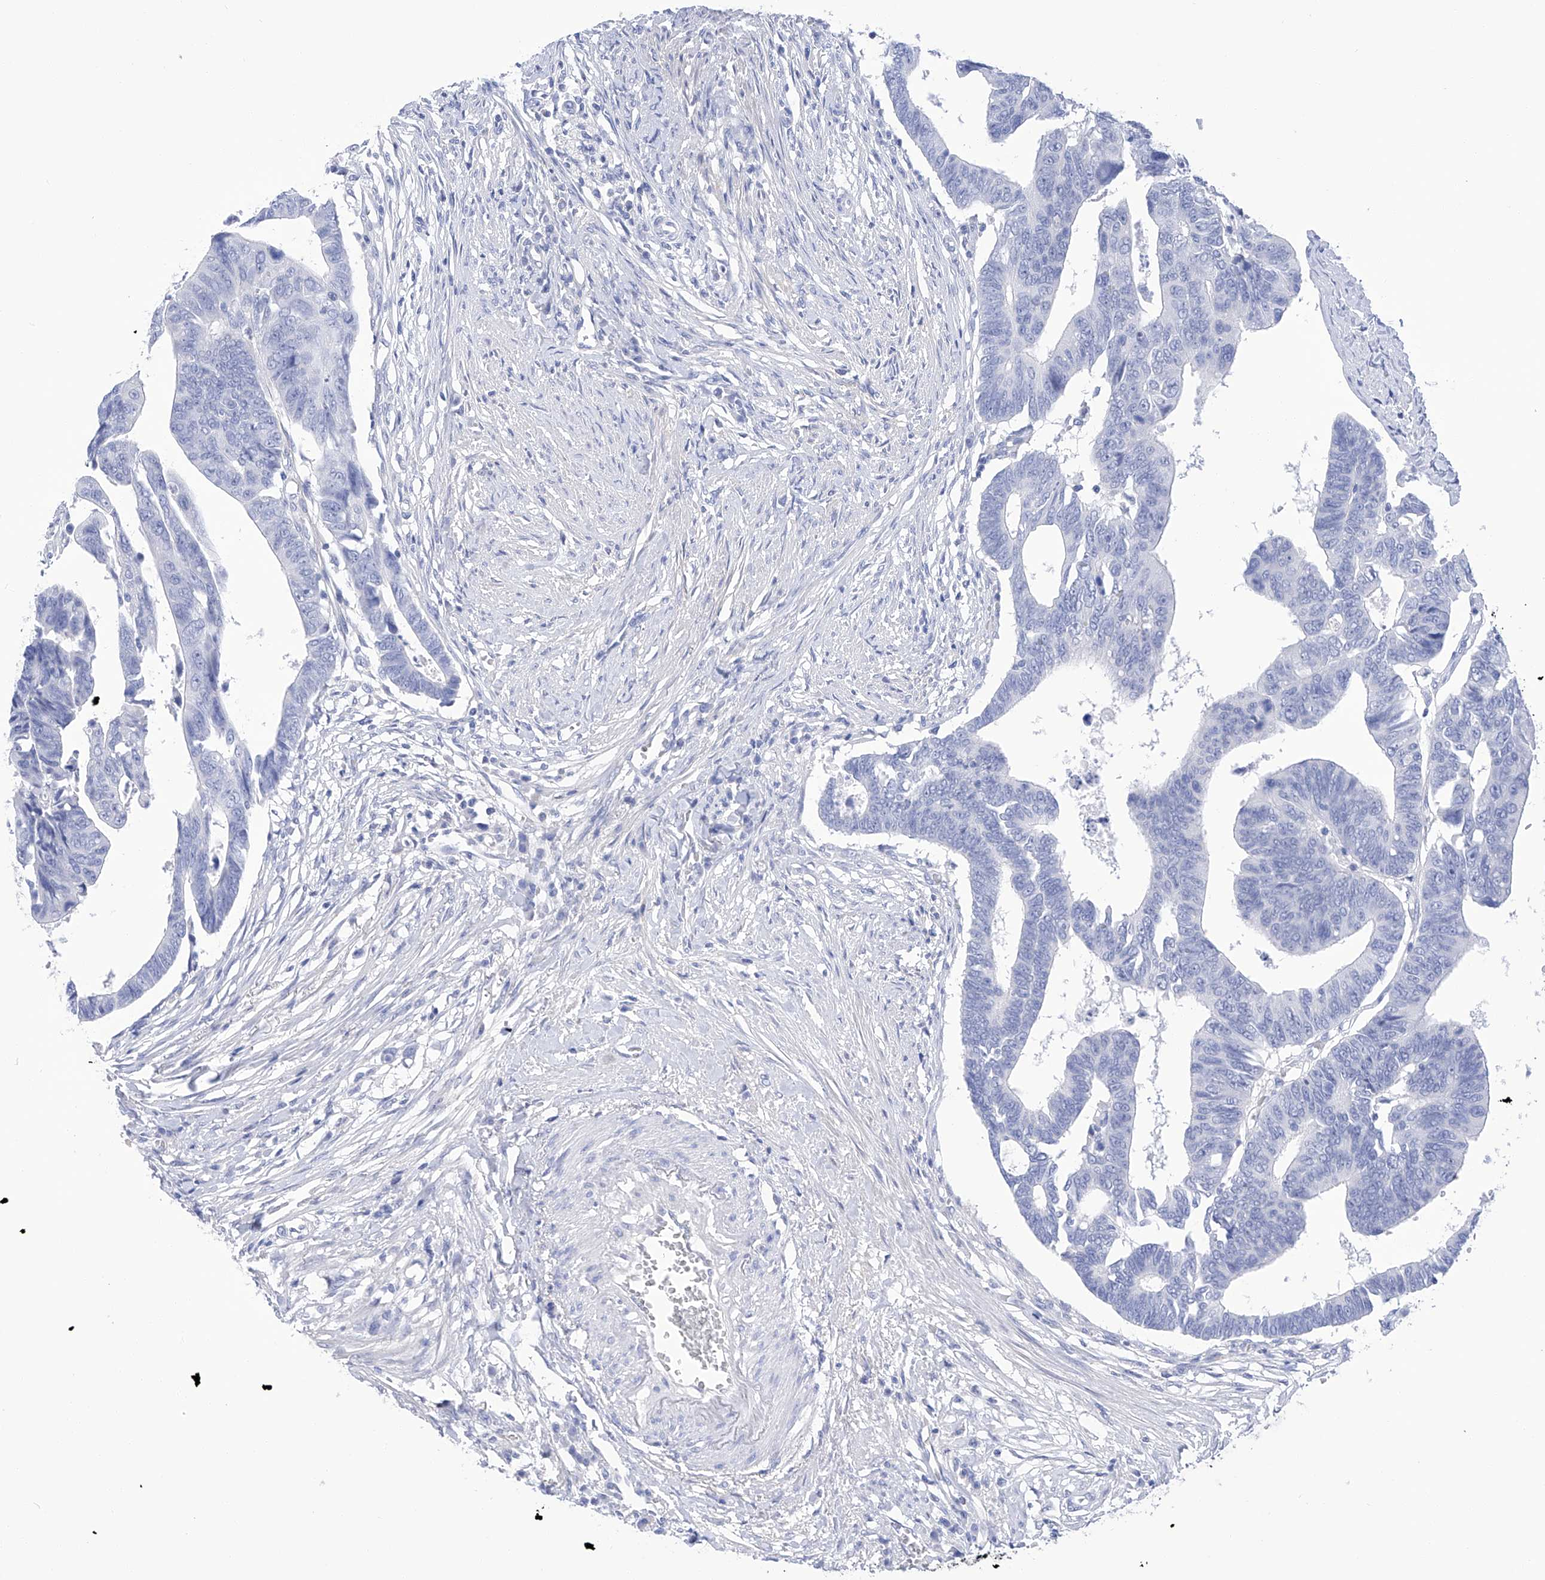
{"staining": {"intensity": "negative", "quantity": "none", "location": "none"}, "tissue": "colorectal cancer", "cell_type": "Tumor cells", "image_type": "cancer", "snomed": [{"axis": "morphology", "description": "Adenocarcinoma, NOS"}, {"axis": "topography", "description": "Rectum"}], "caption": "Tumor cells show no significant protein positivity in colorectal cancer (adenocarcinoma). (DAB (3,3'-diaminobenzidine) immunohistochemistry (IHC) with hematoxylin counter stain).", "gene": "FLG", "patient": {"sex": "female", "age": 65}}